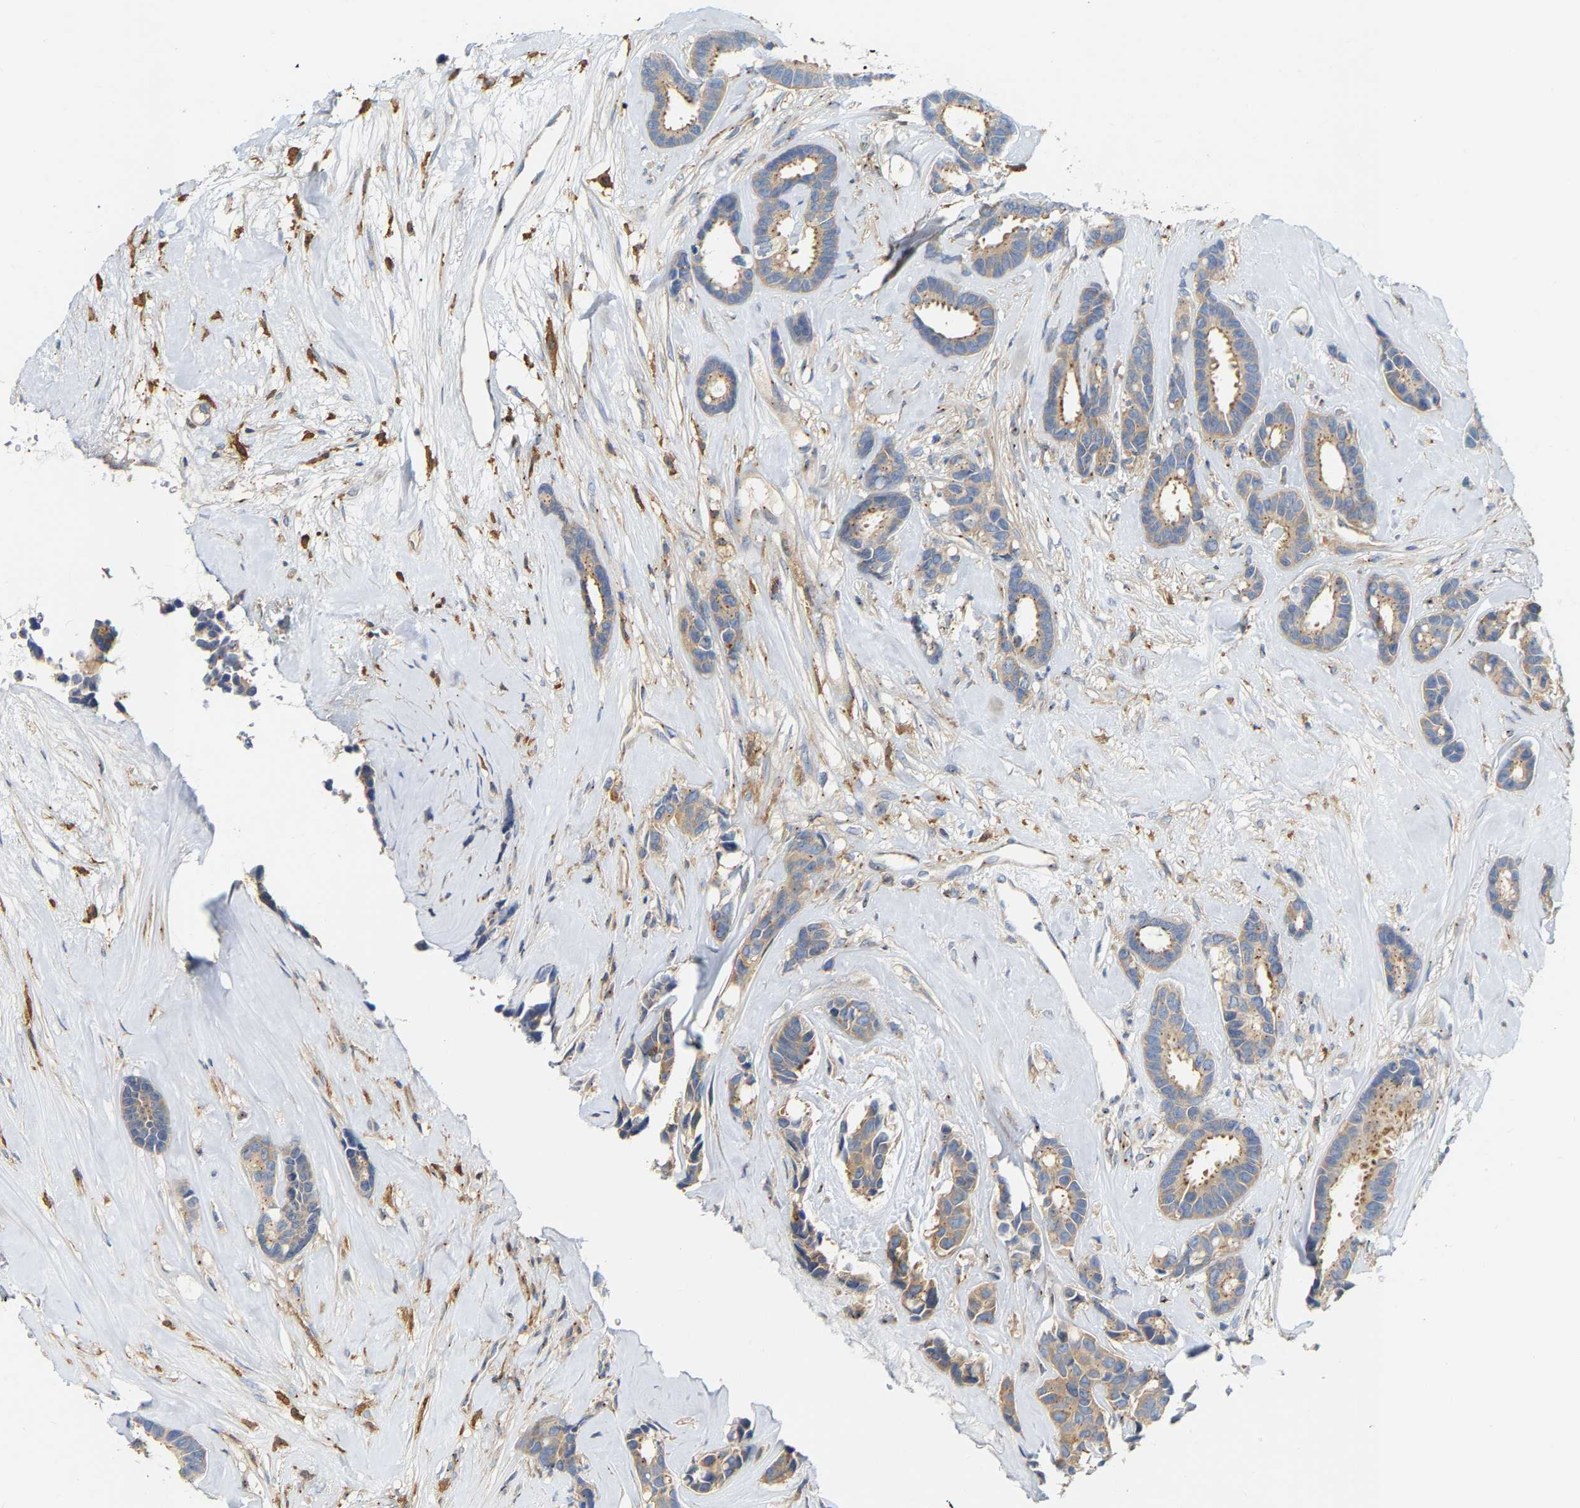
{"staining": {"intensity": "weak", "quantity": ">75%", "location": "cytoplasmic/membranous"}, "tissue": "breast cancer", "cell_type": "Tumor cells", "image_type": "cancer", "snomed": [{"axis": "morphology", "description": "Duct carcinoma"}, {"axis": "topography", "description": "Breast"}], "caption": "The immunohistochemical stain labels weak cytoplasmic/membranous positivity in tumor cells of breast cancer tissue.", "gene": "PCNT", "patient": {"sex": "female", "age": 87}}